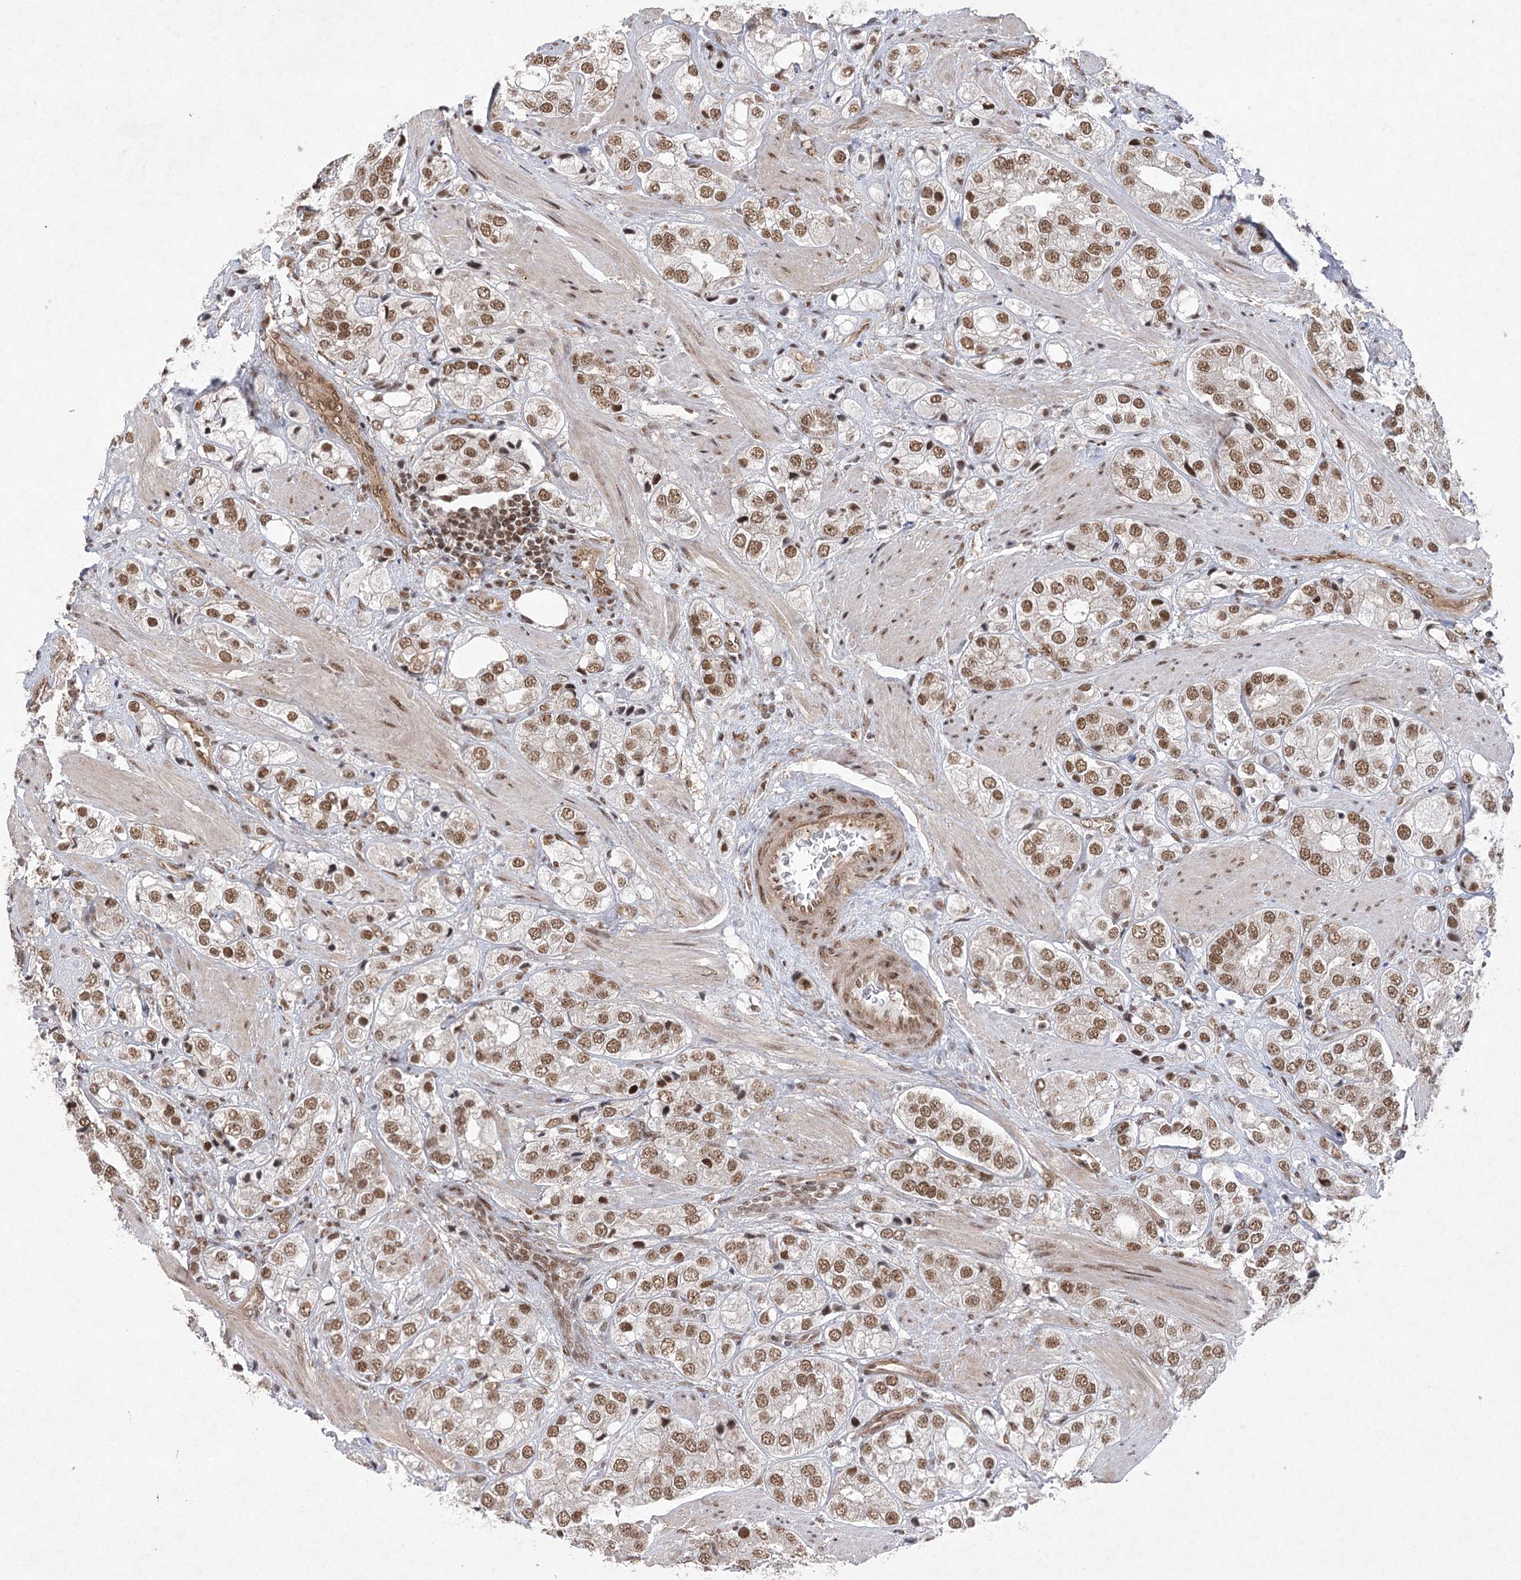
{"staining": {"intensity": "moderate", "quantity": ">75%", "location": "nuclear"}, "tissue": "prostate cancer", "cell_type": "Tumor cells", "image_type": "cancer", "snomed": [{"axis": "morphology", "description": "Adenocarcinoma, High grade"}, {"axis": "topography", "description": "Prostate"}], "caption": "A micrograph of prostate high-grade adenocarcinoma stained for a protein displays moderate nuclear brown staining in tumor cells.", "gene": "ZCCHC8", "patient": {"sex": "male", "age": 50}}